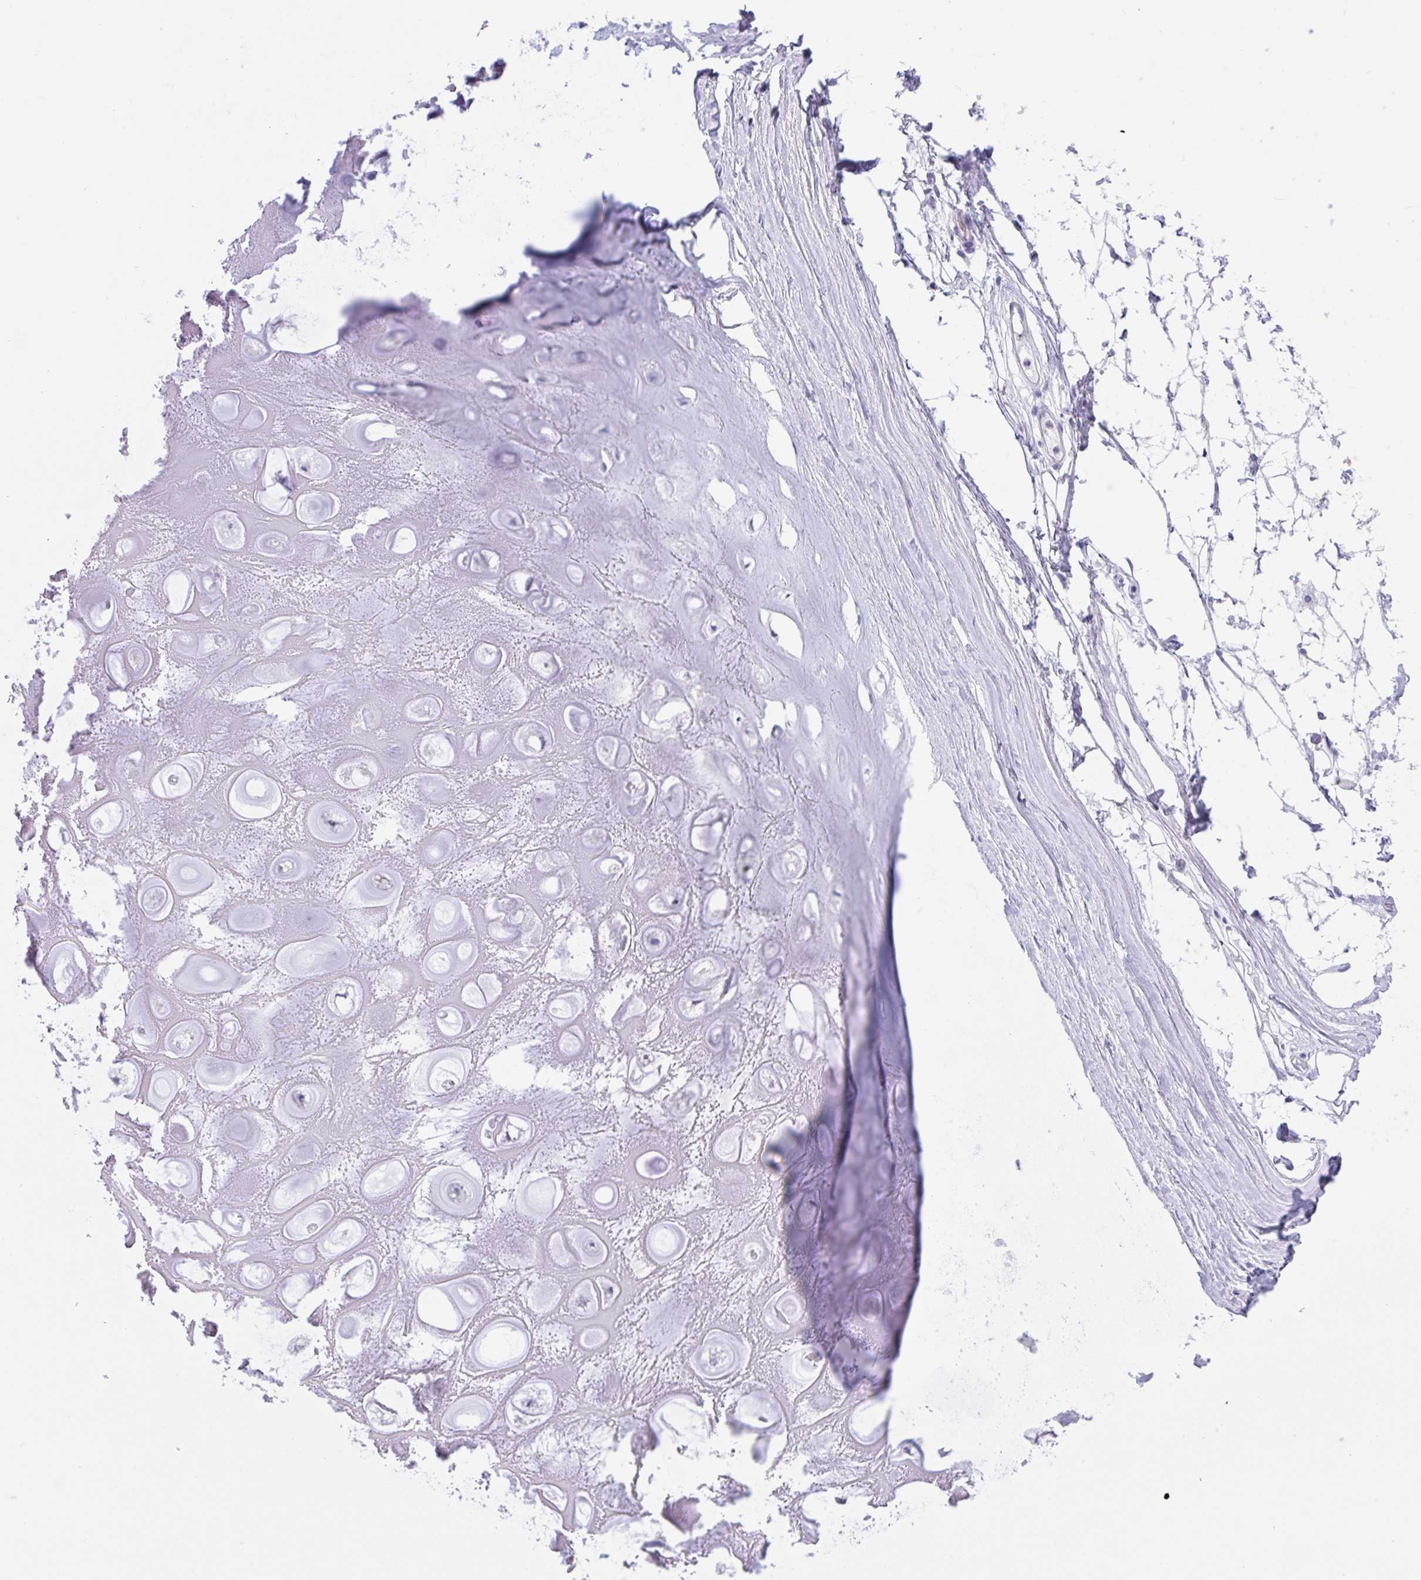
{"staining": {"intensity": "negative", "quantity": "none", "location": "none"}, "tissue": "adipose tissue", "cell_type": "Adipocytes", "image_type": "normal", "snomed": [{"axis": "morphology", "description": "Normal tissue, NOS"}, {"axis": "topography", "description": "Lymph node"}, {"axis": "topography", "description": "Cartilage tissue"}, {"axis": "topography", "description": "Nasopharynx"}], "caption": "Adipocytes show no significant protein staining in normal adipose tissue. (Immunohistochemistry, brightfield microscopy, high magnification).", "gene": "OR6N2", "patient": {"sex": "male", "age": 63}}